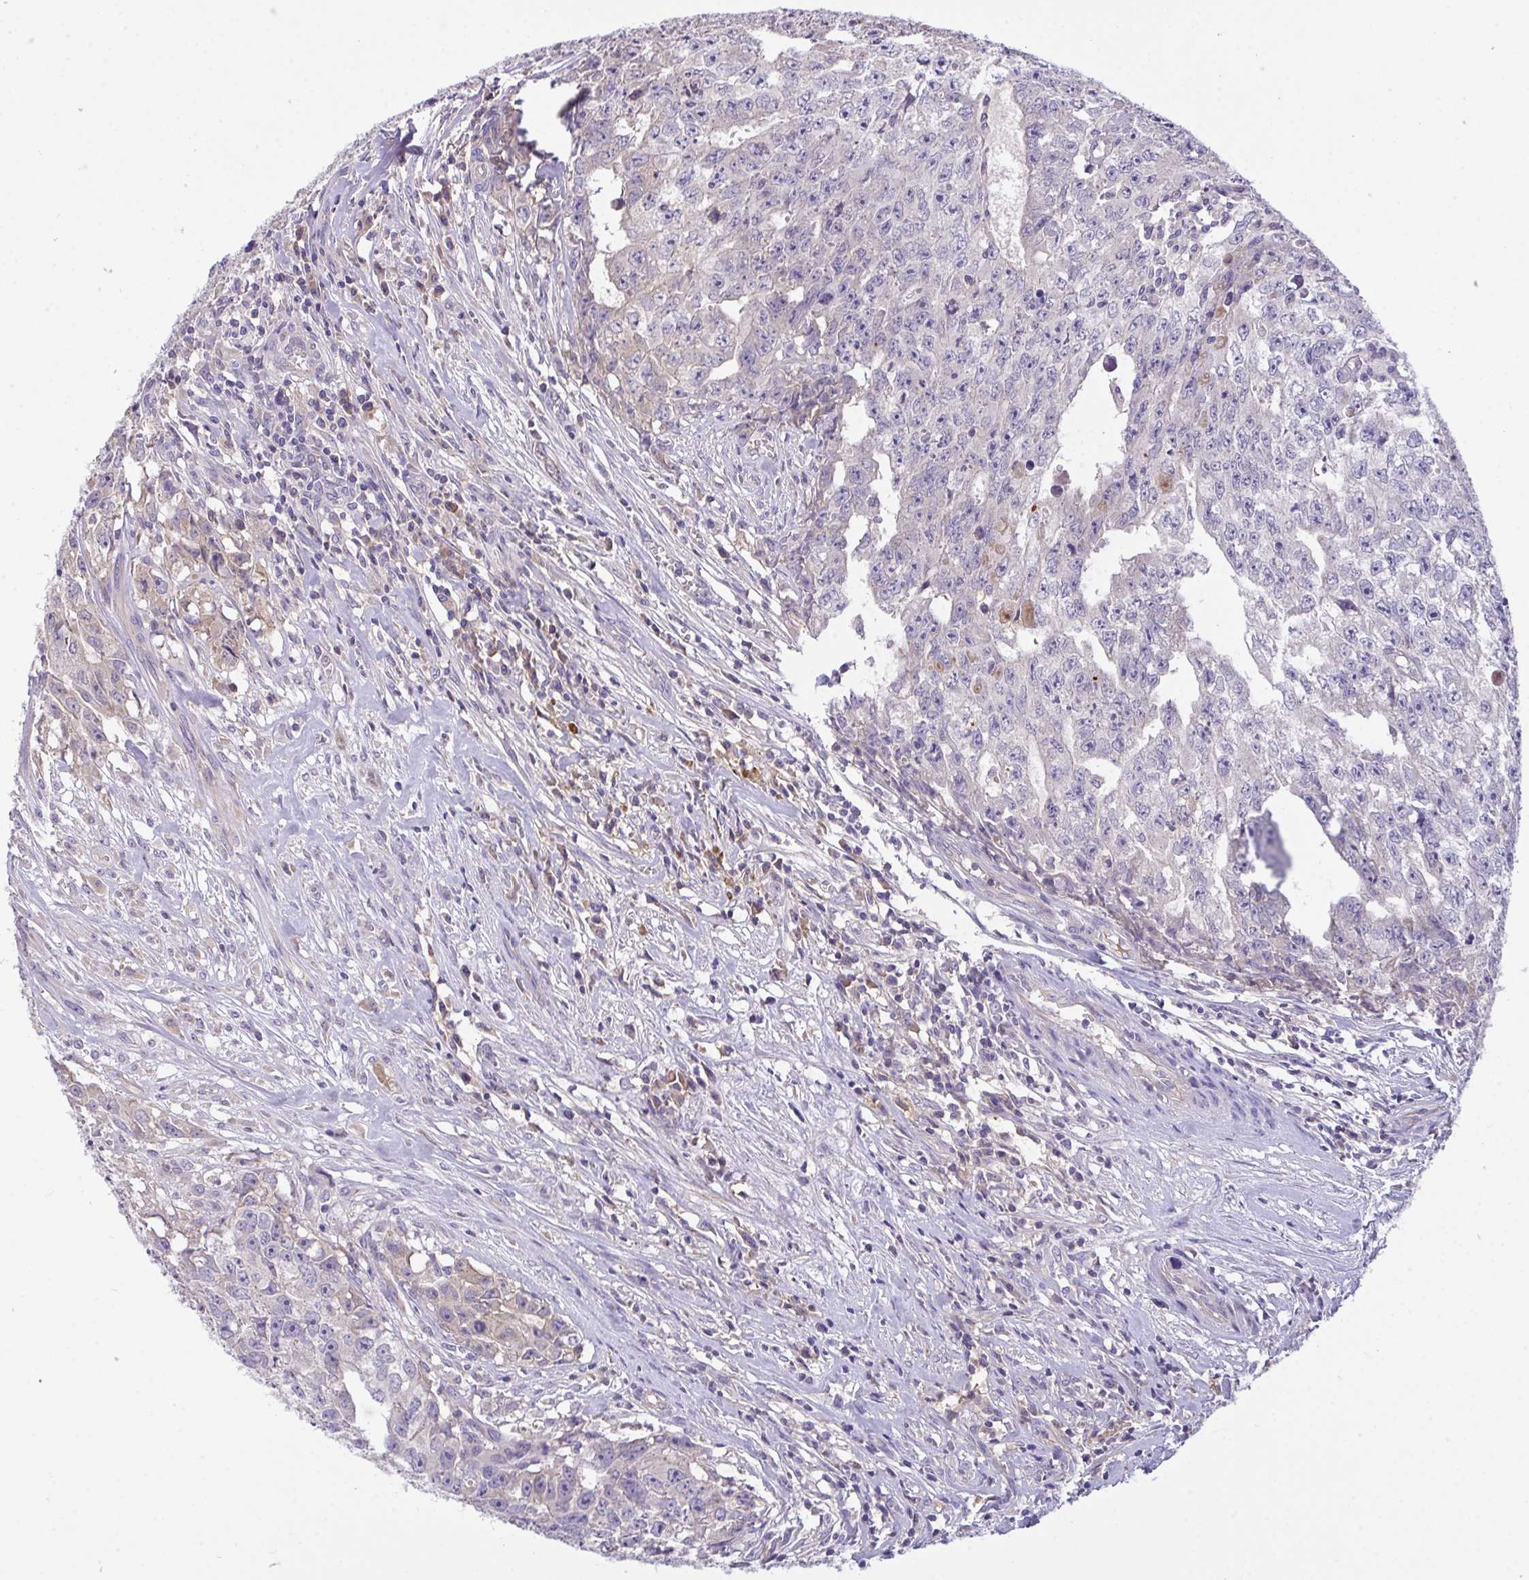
{"staining": {"intensity": "negative", "quantity": "none", "location": "none"}, "tissue": "testis cancer", "cell_type": "Tumor cells", "image_type": "cancer", "snomed": [{"axis": "morphology", "description": "Carcinoma, Embryonal, NOS"}, {"axis": "morphology", "description": "Teratoma, malignant, NOS"}, {"axis": "topography", "description": "Testis"}], "caption": "IHC of human testis cancer demonstrates no staining in tumor cells.", "gene": "ZNF581", "patient": {"sex": "male", "age": 24}}